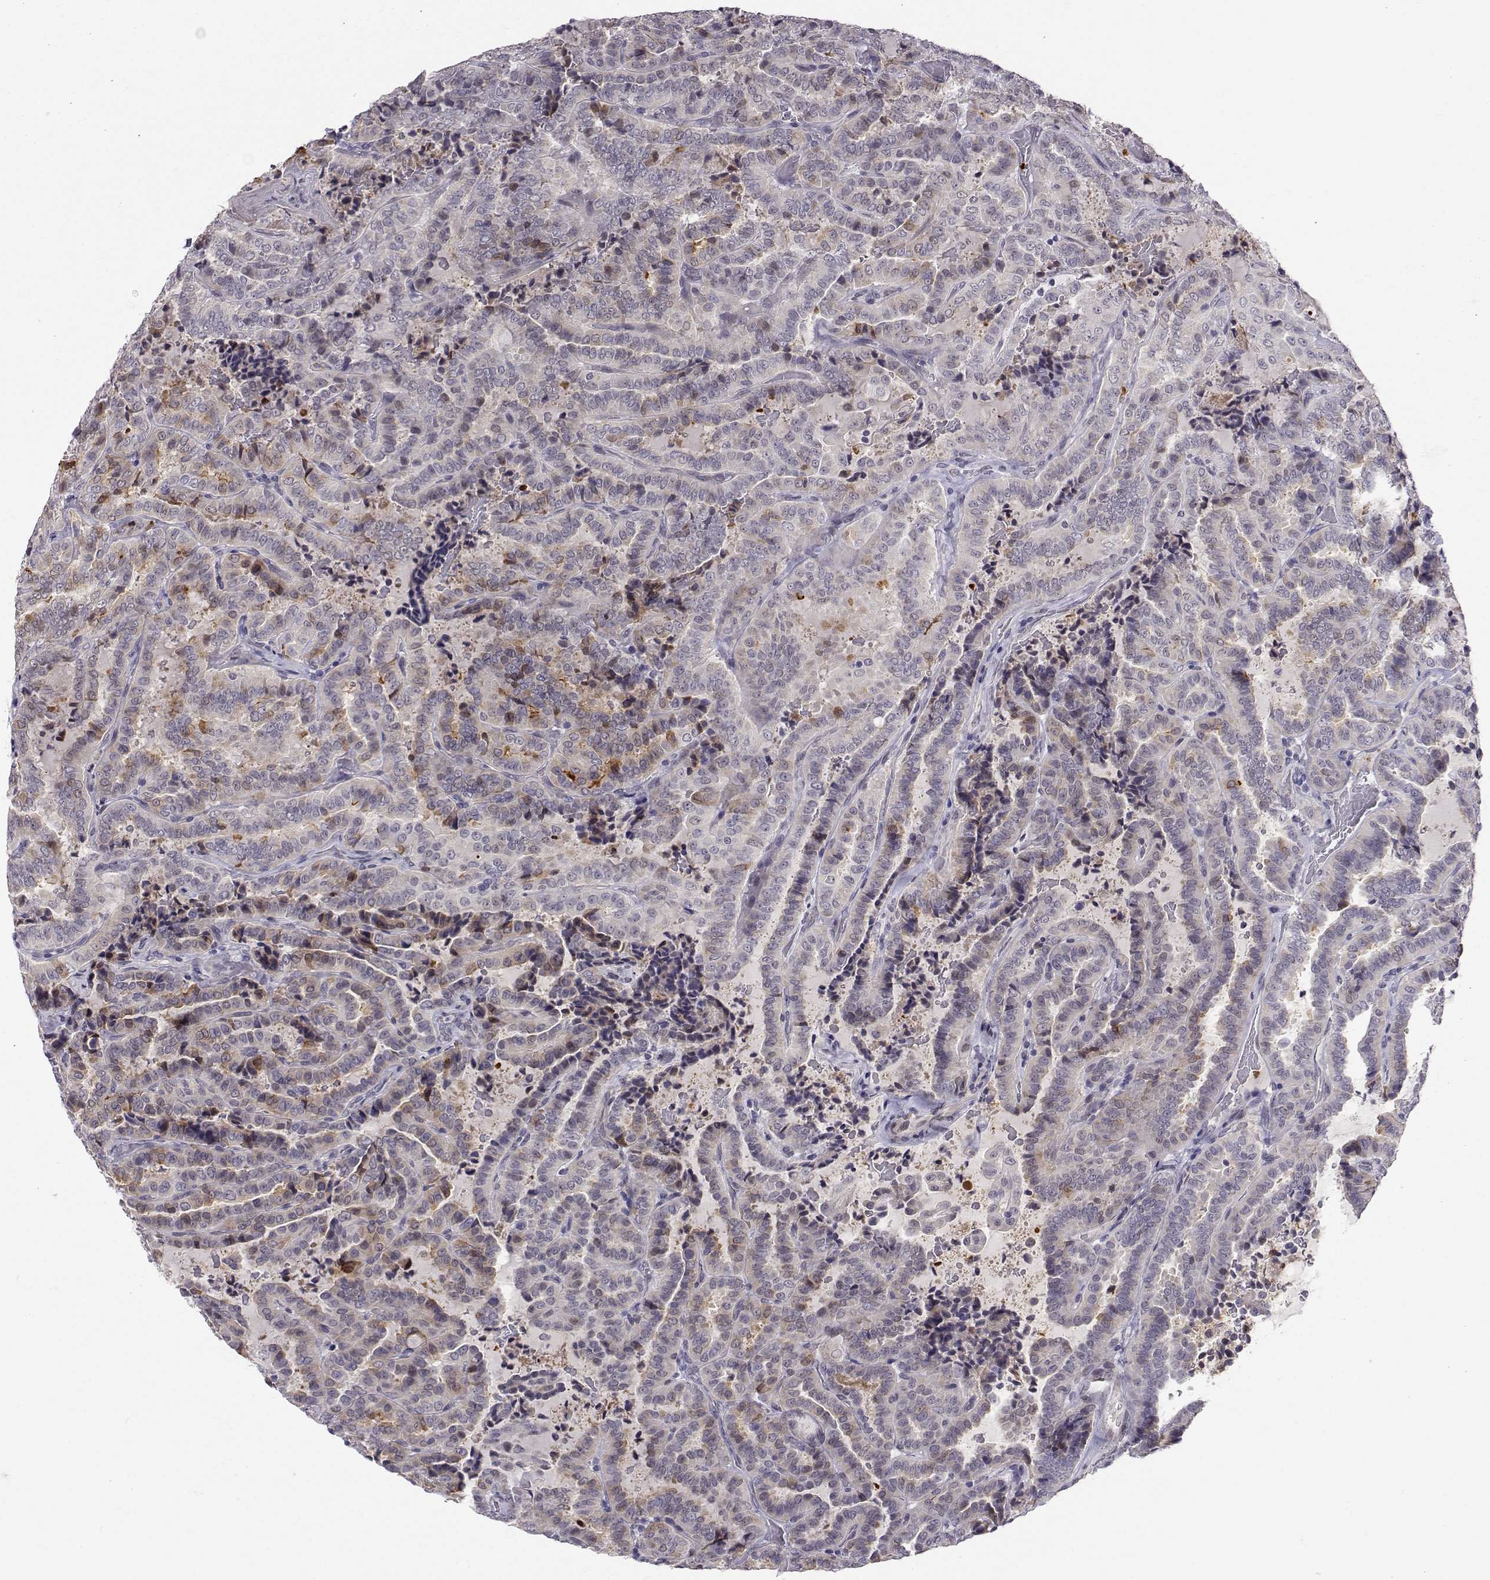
{"staining": {"intensity": "weak", "quantity": "<25%", "location": "cytoplasmic/membranous"}, "tissue": "thyroid cancer", "cell_type": "Tumor cells", "image_type": "cancer", "snomed": [{"axis": "morphology", "description": "Papillary adenocarcinoma, NOS"}, {"axis": "topography", "description": "Thyroid gland"}], "caption": "Immunohistochemistry (IHC) image of neoplastic tissue: papillary adenocarcinoma (thyroid) stained with DAB demonstrates no significant protein positivity in tumor cells.", "gene": "SLC6A3", "patient": {"sex": "female", "age": 39}}